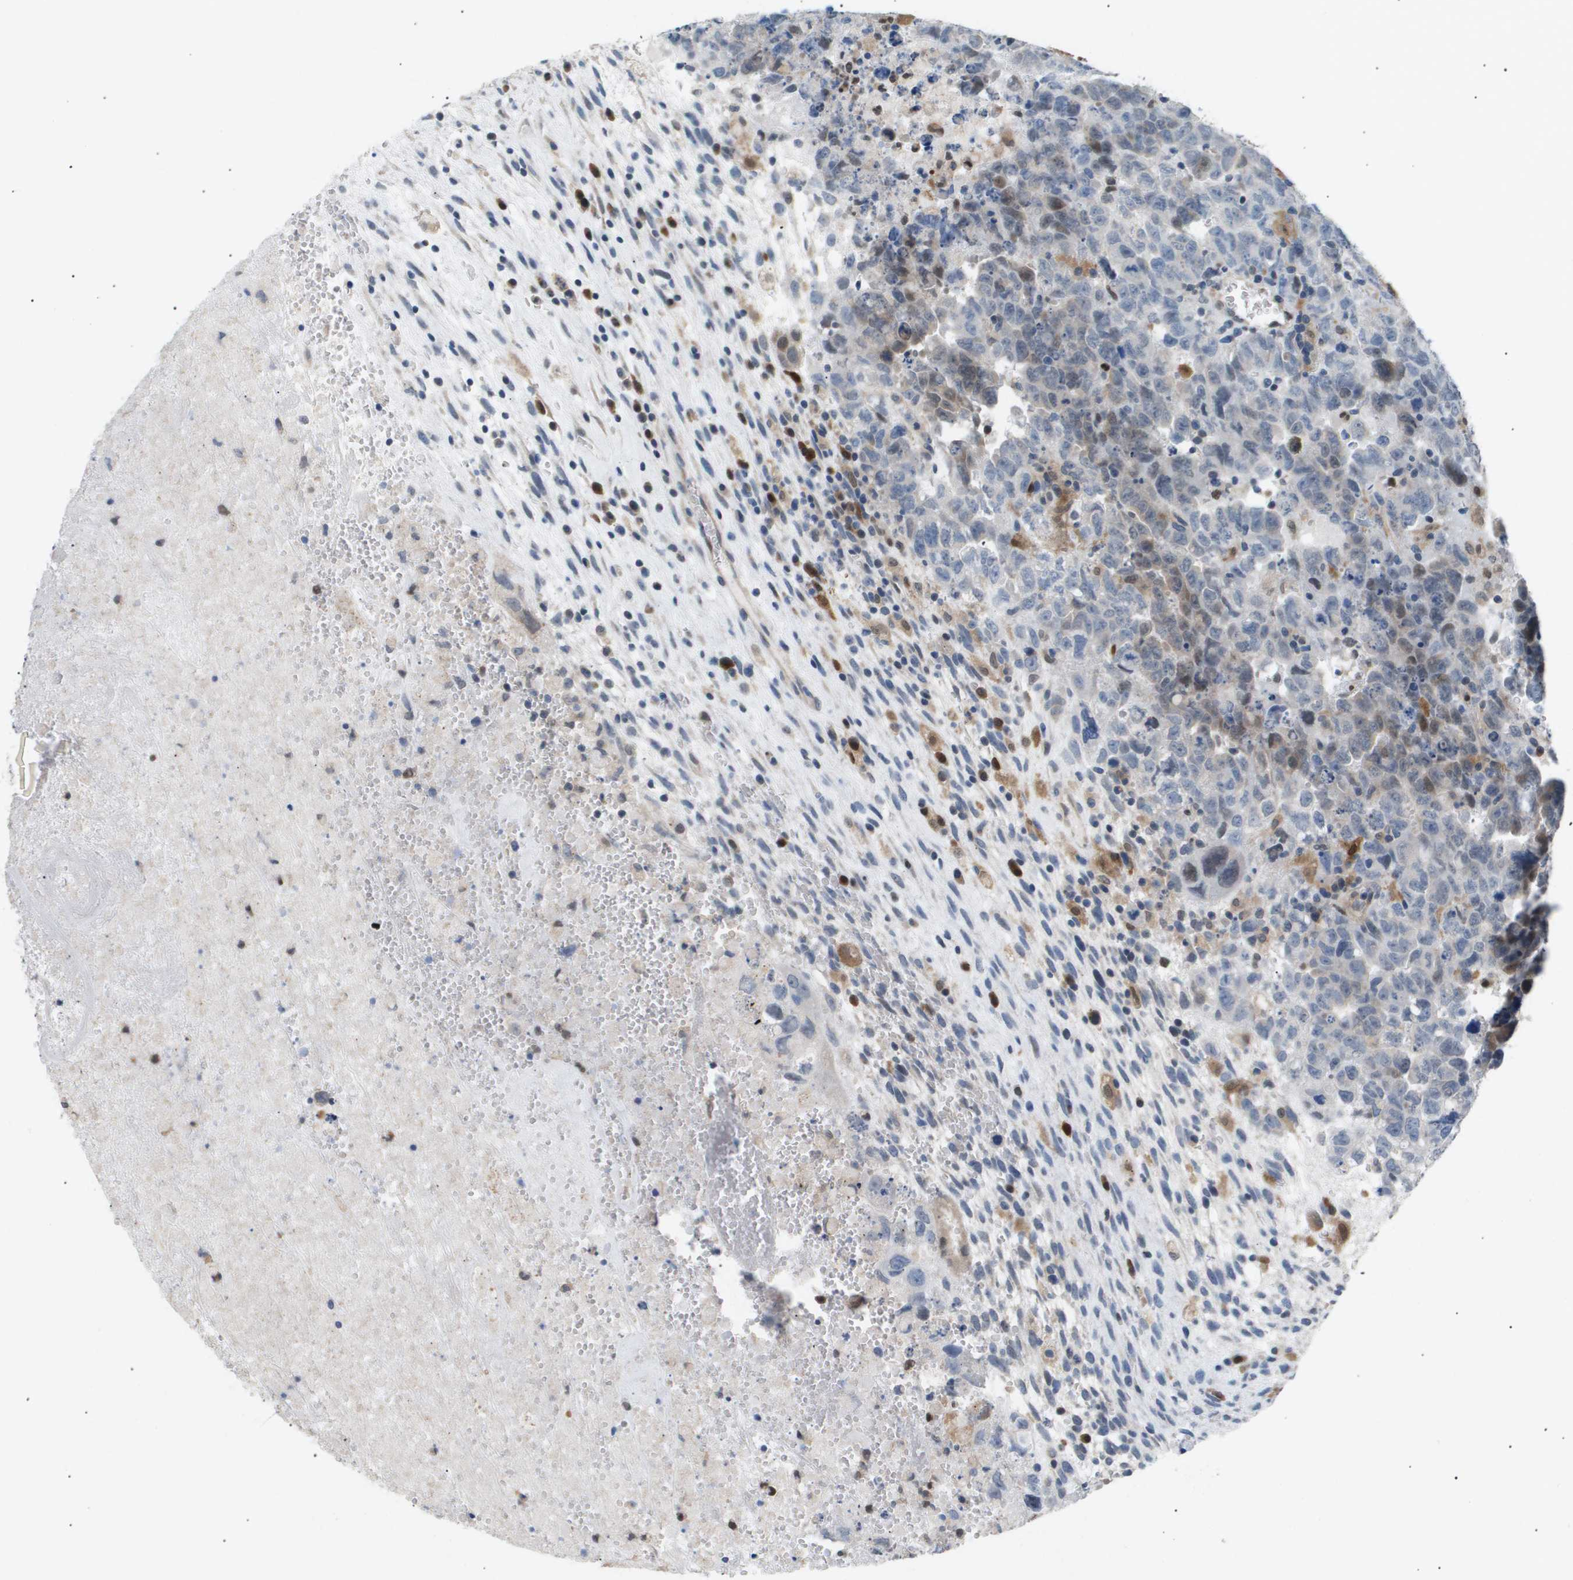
{"staining": {"intensity": "weak", "quantity": "<25%", "location": "cytoplasmic/membranous"}, "tissue": "testis cancer", "cell_type": "Tumor cells", "image_type": "cancer", "snomed": [{"axis": "morphology", "description": "Carcinoma, Embryonal, NOS"}, {"axis": "topography", "description": "Testis"}], "caption": "Testis cancer (embryonal carcinoma) was stained to show a protein in brown. There is no significant expression in tumor cells.", "gene": "AKR1A1", "patient": {"sex": "male", "age": 28}}